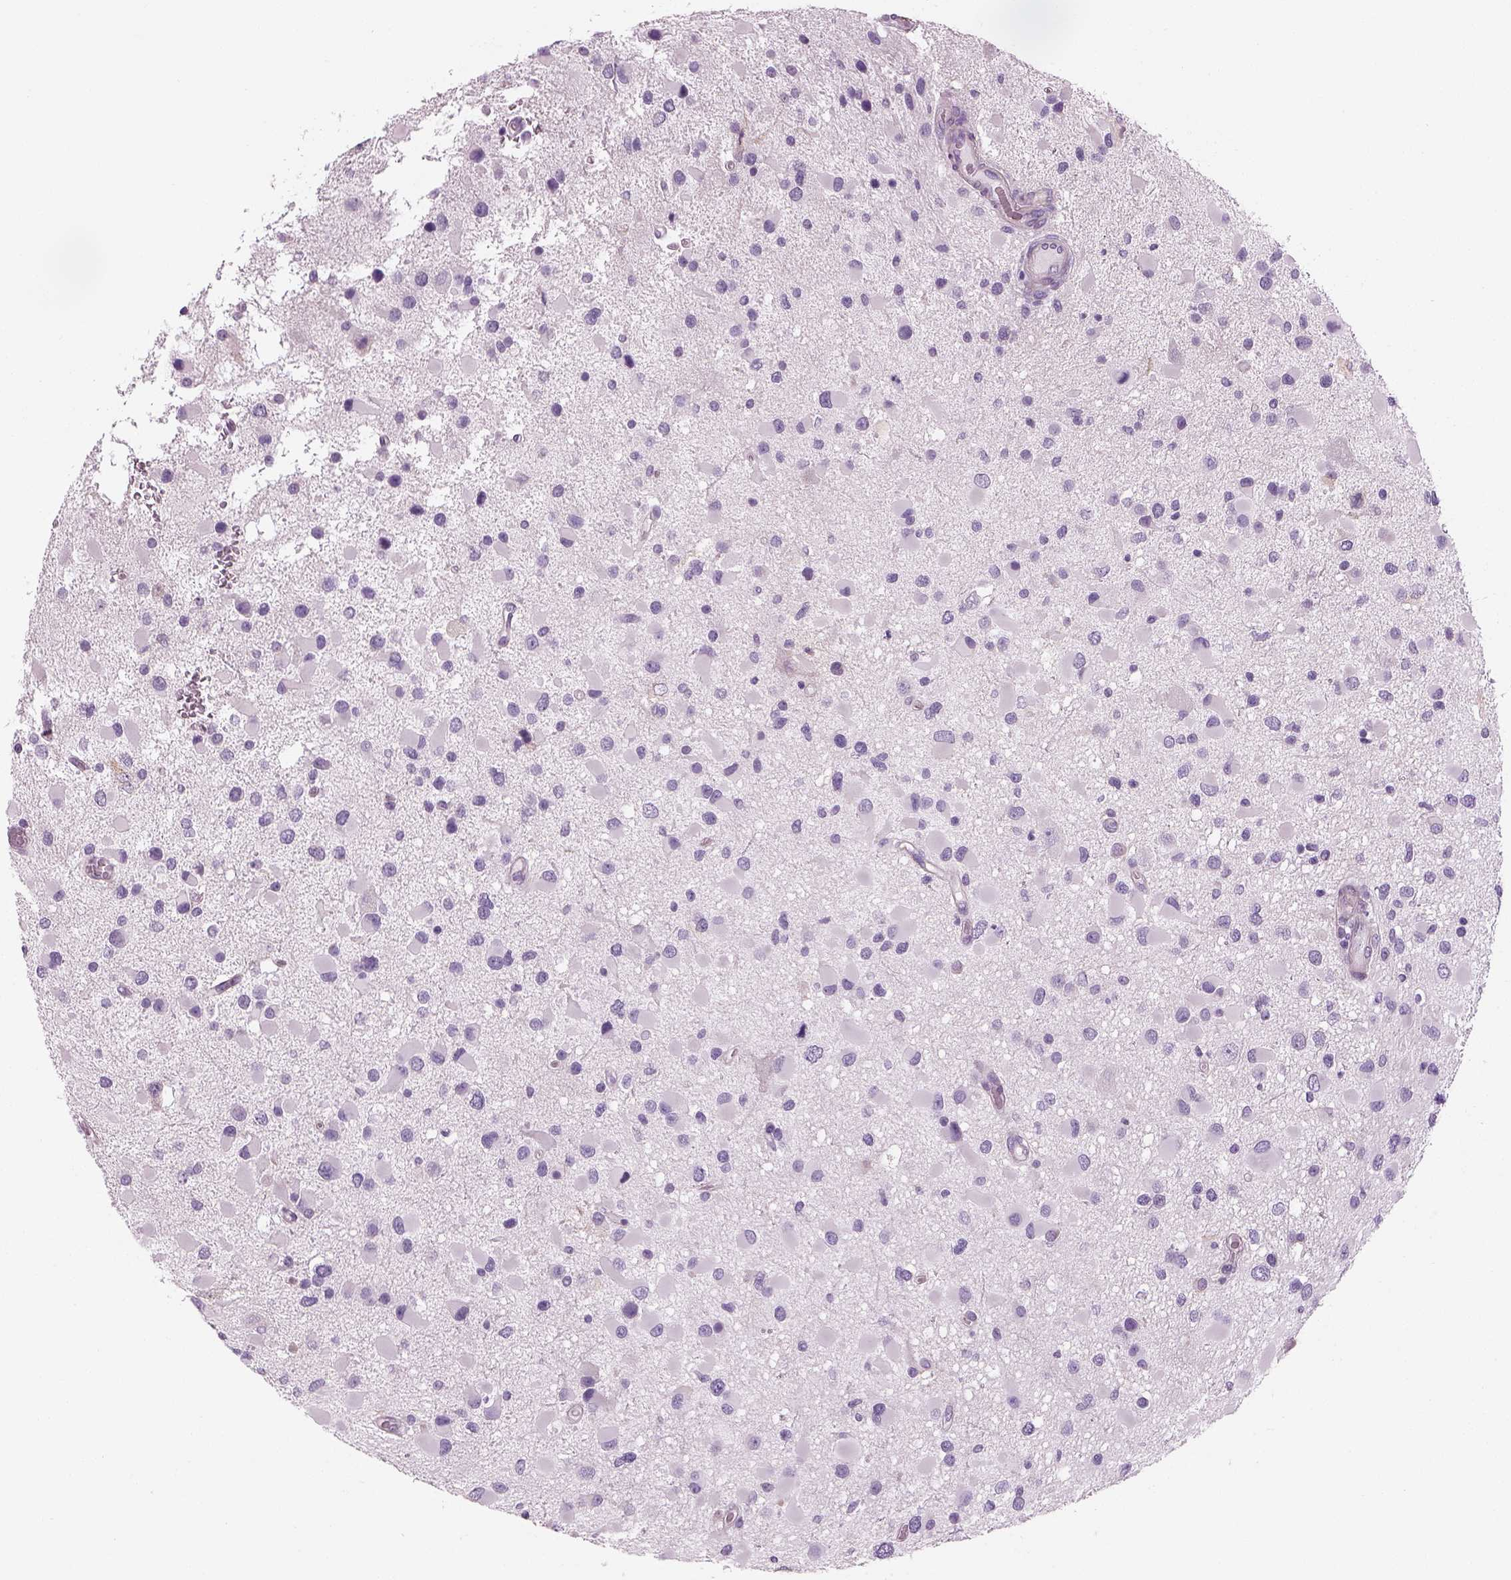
{"staining": {"intensity": "negative", "quantity": "none", "location": "none"}, "tissue": "glioma", "cell_type": "Tumor cells", "image_type": "cancer", "snomed": [{"axis": "morphology", "description": "Glioma, malignant, Low grade"}, {"axis": "topography", "description": "Brain"}], "caption": "The photomicrograph displays no staining of tumor cells in low-grade glioma (malignant). Brightfield microscopy of immunohistochemistry (IHC) stained with DAB (brown) and hematoxylin (blue), captured at high magnification.", "gene": "KCNMB4", "patient": {"sex": "female", "age": 32}}